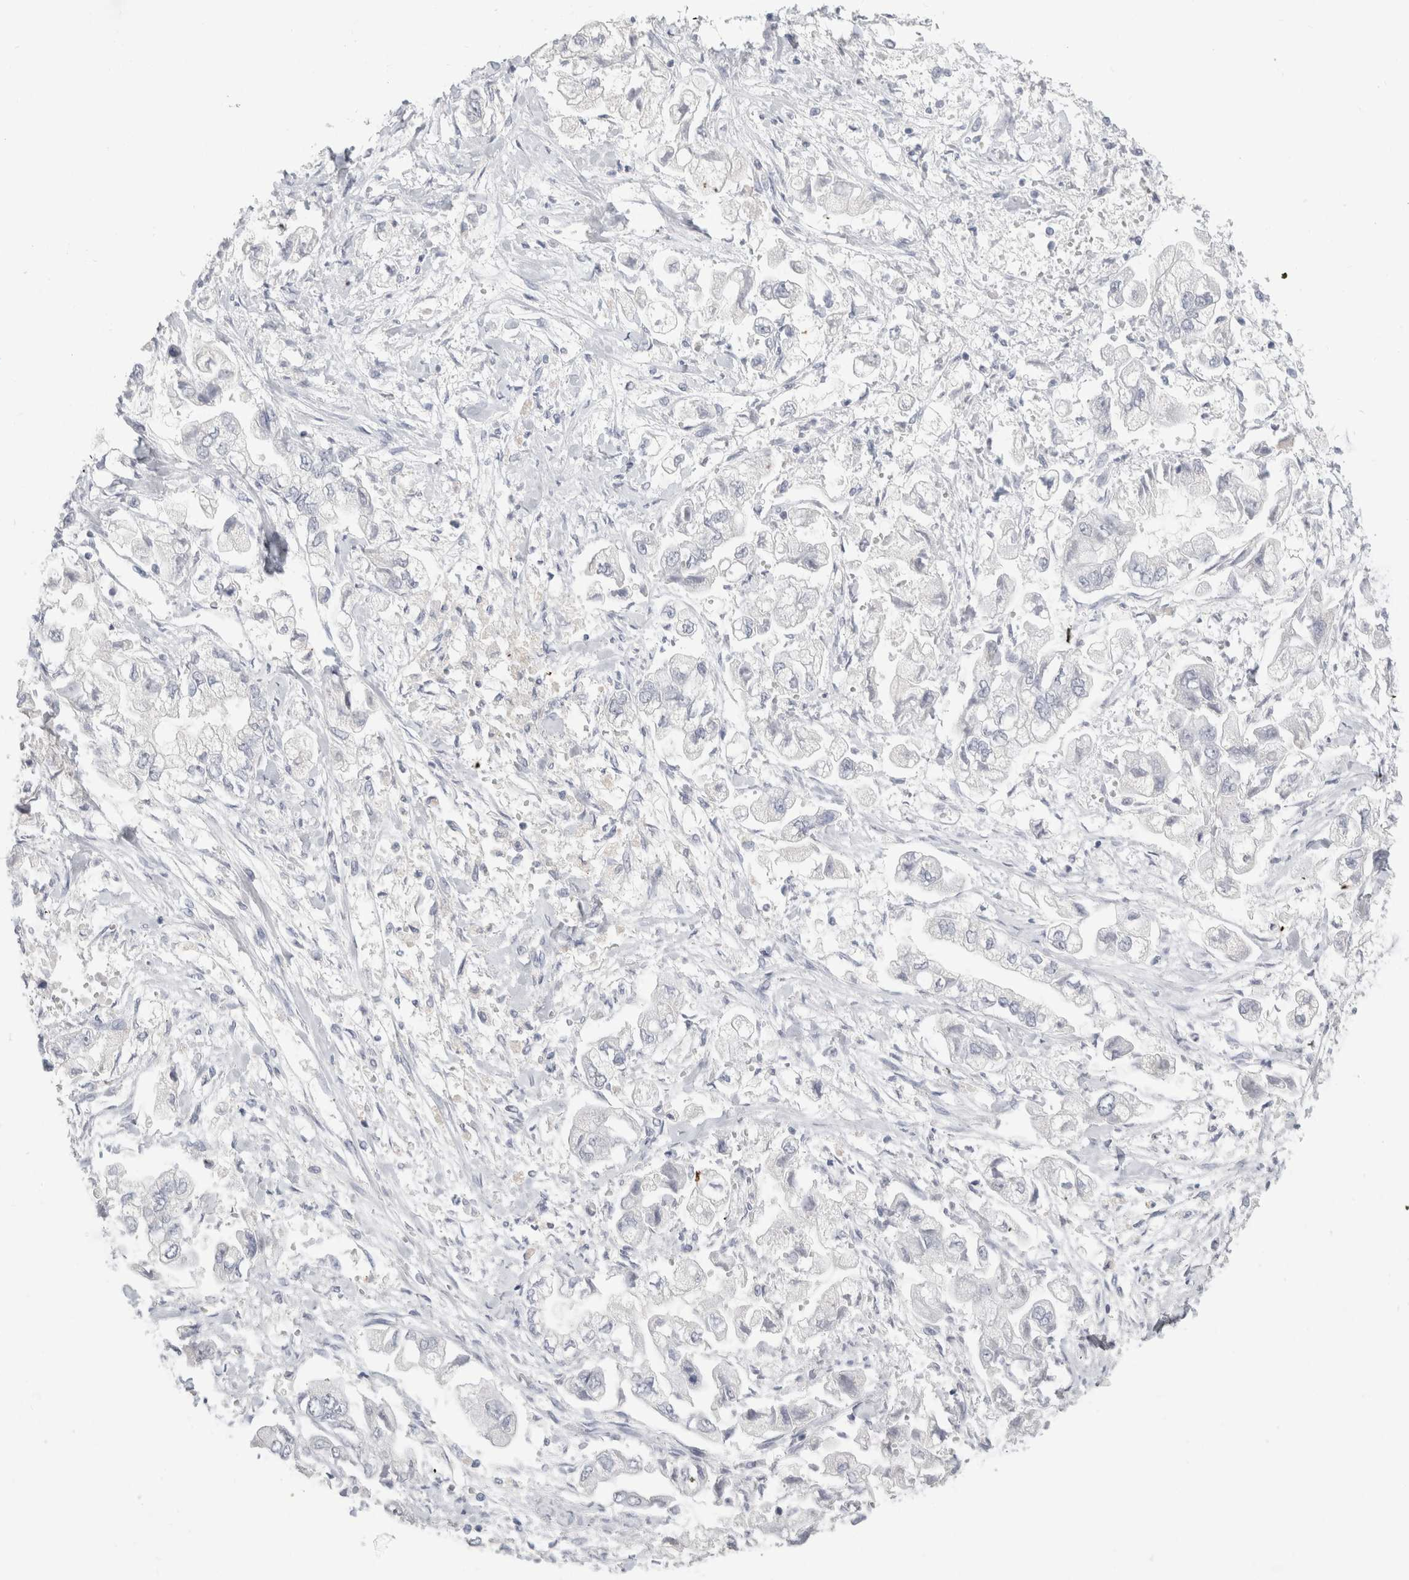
{"staining": {"intensity": "negative", "quantity": "none", "location": "none"}, "tissue": "stomach cancer", "cell_type": "Tumor cells", "image_type": "cancer", "snomed": [{"axis": "morphology", "description": "Normal tissue, NOS"}, {"axis": "morphology", "description": "Adenocarcinoma, NOS"}, {"axis": "topography", "description": "Stomach"}], "caption": "Immunohistochemical staining of human adenocarcinoma (stomach) displays no significant staining in tumor cells.", "gene": "SLC6A1", "patient": {"sex": "male", "age": 62}}